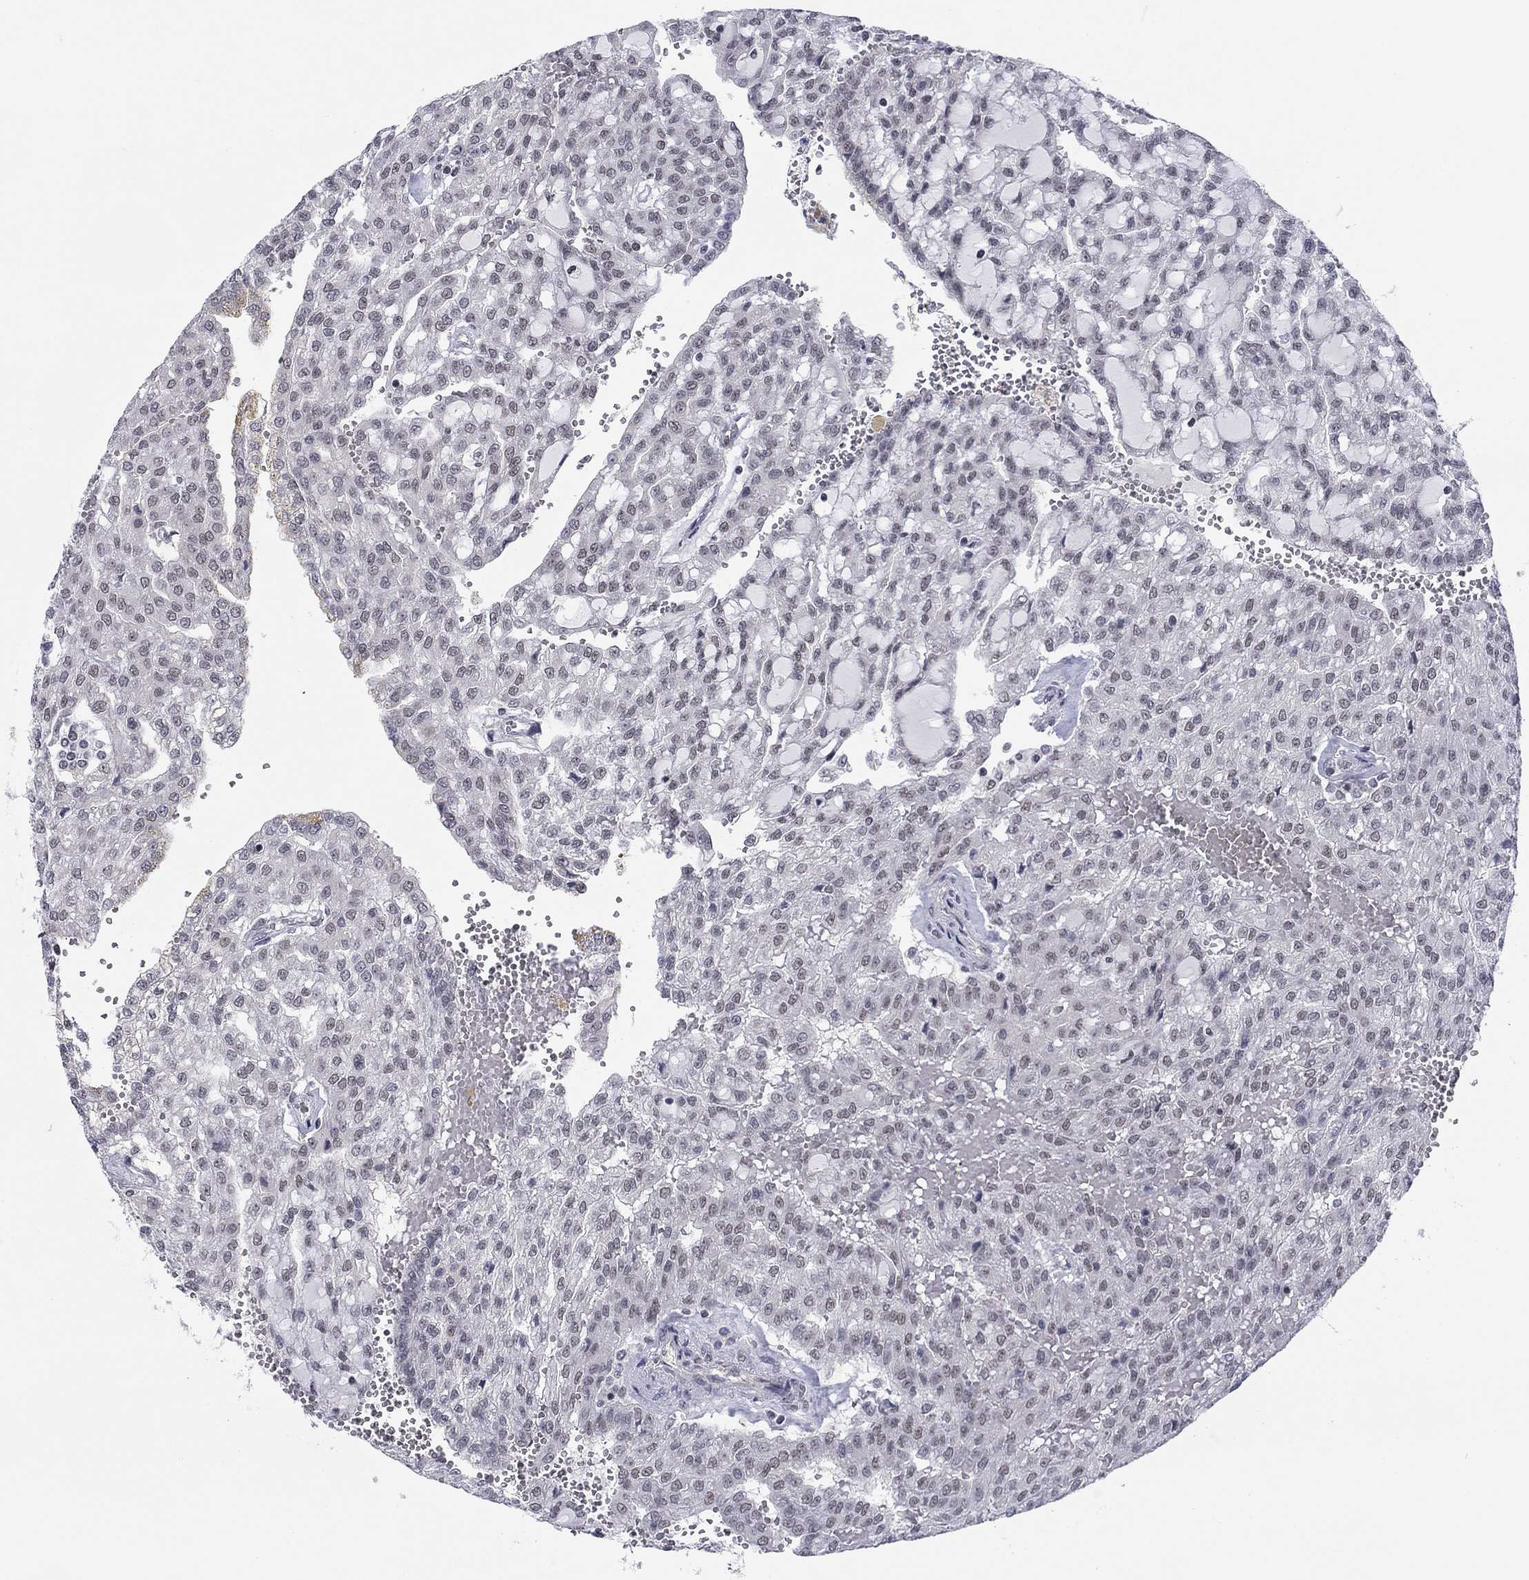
{"staining": {"intensity": "negative", "quantity": "none", "location": "none"}, "tissue": "renal cancer", "cell_type": "Tumor cells", "image_type": "cancer", "snomed": [{"axis": "morphology", "description": "Adenocarcinoma, NOS"}, {"axis": "topography", "description": "Kidney"}], "caption": "This image is of renal cancer stained with immunohistochemistry (IHC) to label a protein in brown with the nuclei are counter-stained blue. There is no staining in tumor cells.", "gene": "FYTTD1", "patient": {"sex": "male", "age": 63}}